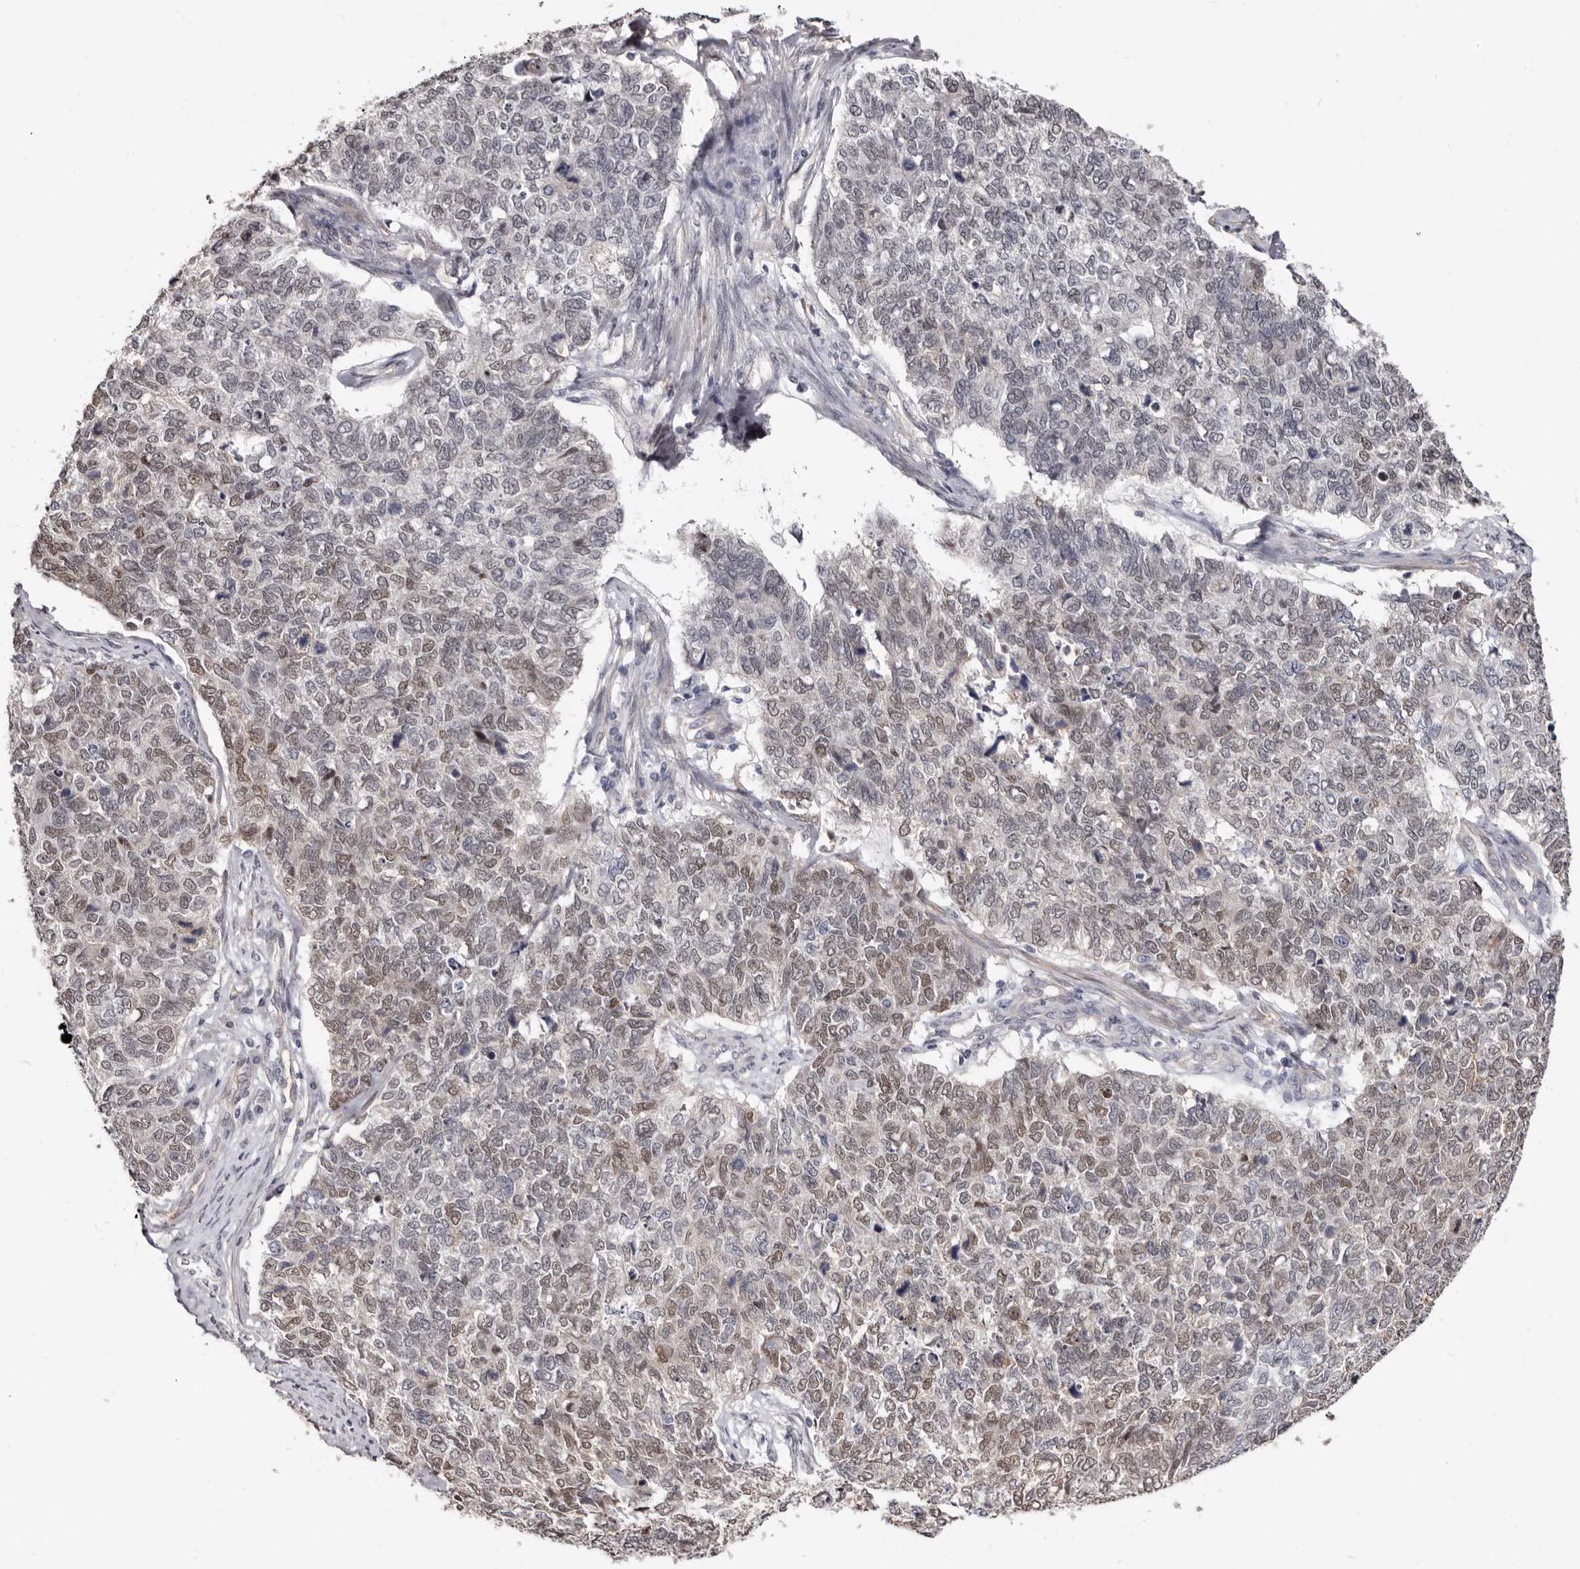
{"staining": {"intensity": "weak", "quantity": "25%-75%", "location": "nuclear"}, "tissue": "cervical cancer", "cell_type": "Tumor cells", "image_type": "cancer", "snomed": [{"axis": "morphology", "description": "Squamous cell carcinoma, NOS"}, {"axis": "topography", "description": "Cervix"}], "caption": "A low amount of weak nuclear expression is seen in about 25%-75% of tumor cells in cervical cancer (squamous cell carcinoma) tissue.", "gene": "KHDRBS2", "patient": {"sex": "female", "age": 63}}